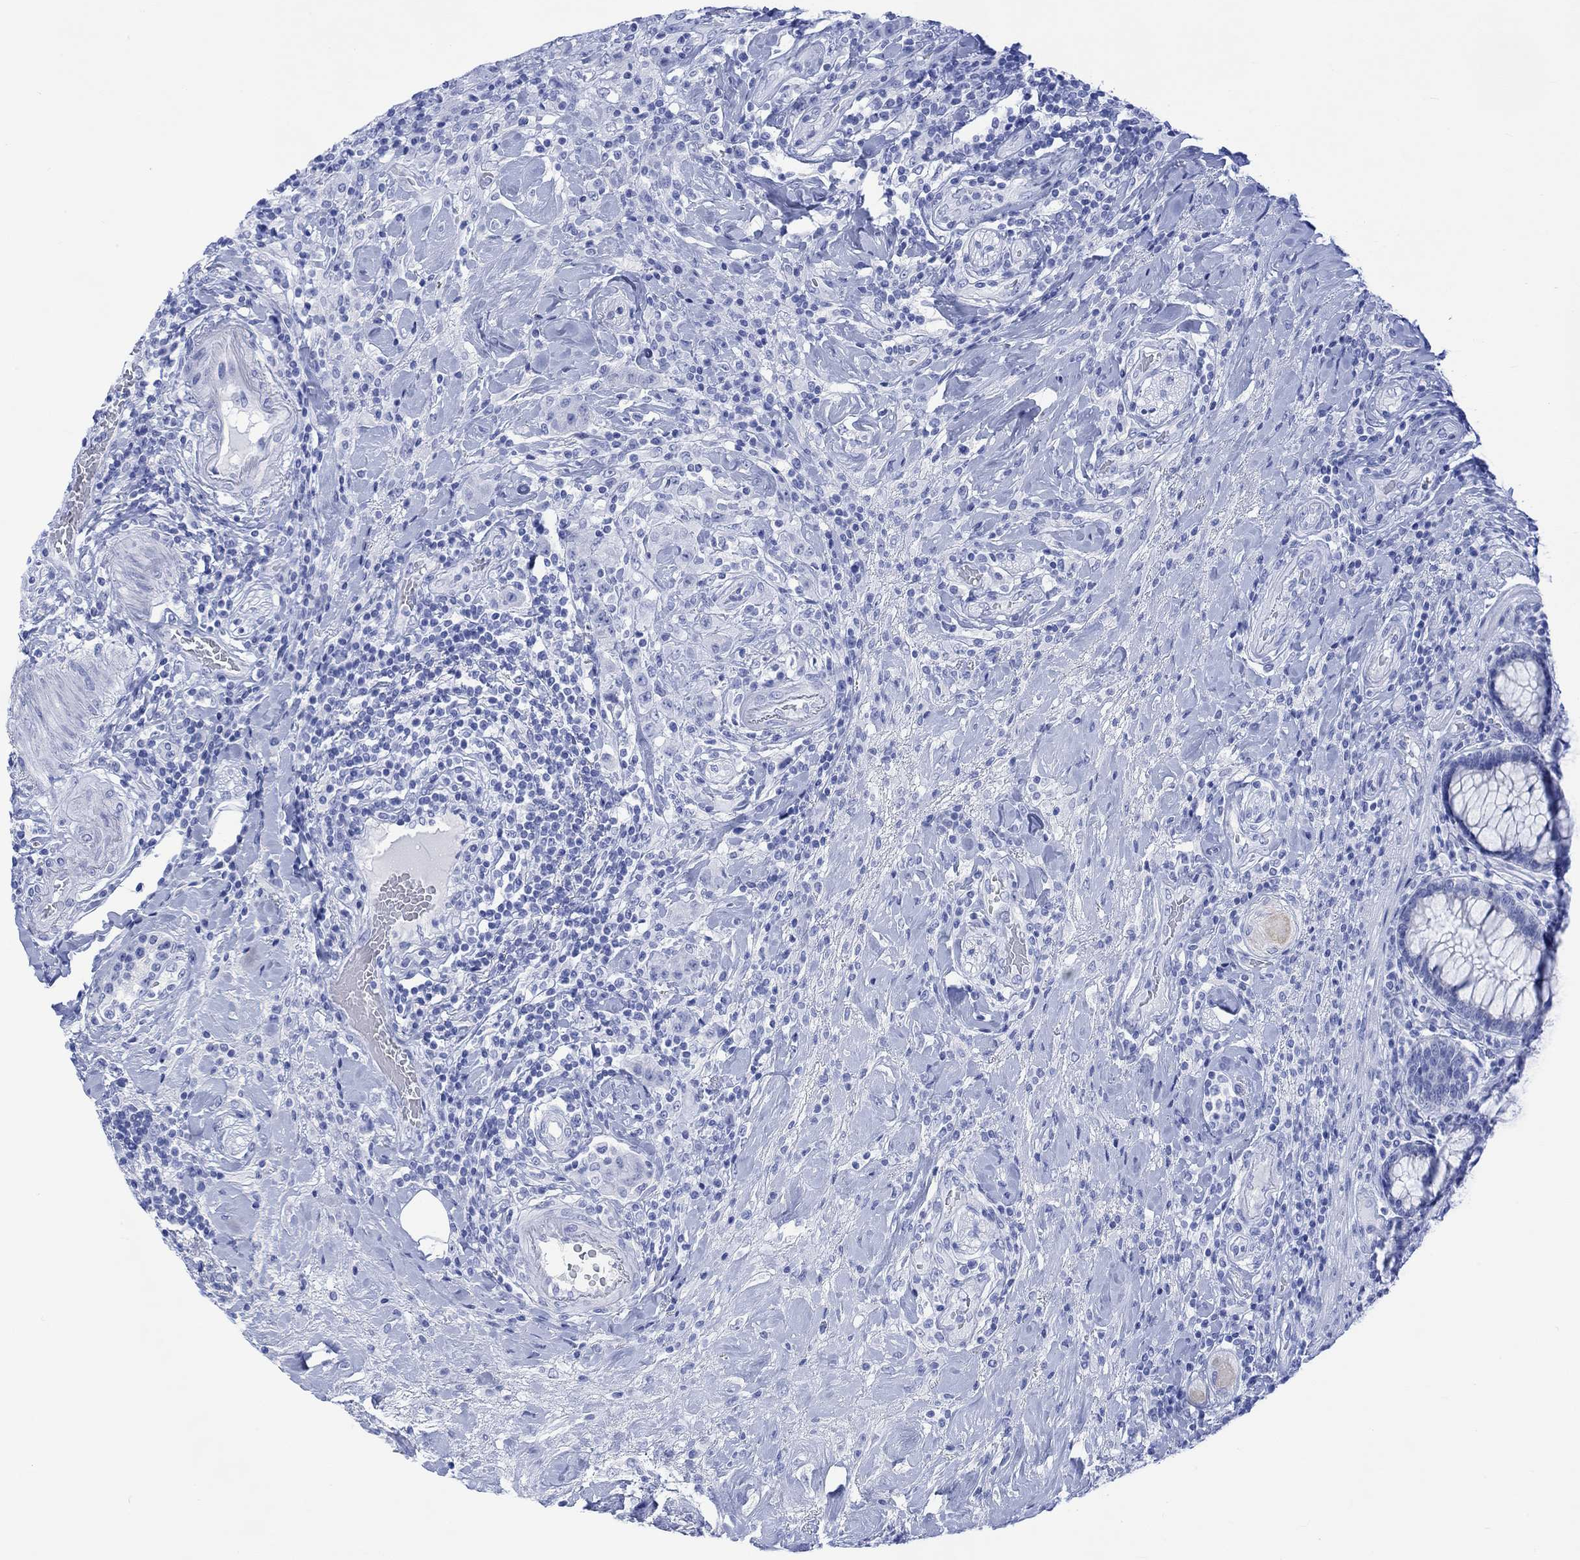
{"staining": {"intensity": "negative", "quantity": "none", "location": "none"}, "tissue": "colorectal cancer", "cell_type": "Tumor cells", "image_type": "cancer", "snomed": [{"axis": "morphology", "description": "Adenocarcinoma, NOS"}, {"axis": "topography", "description": "Colon"}], "caption": "A photomicrograph of human colorectal adenocarcinoma is negative for staining in tumor cells.", "gene": "CELF4", "patient": {"sex": "female", "age": 69}}